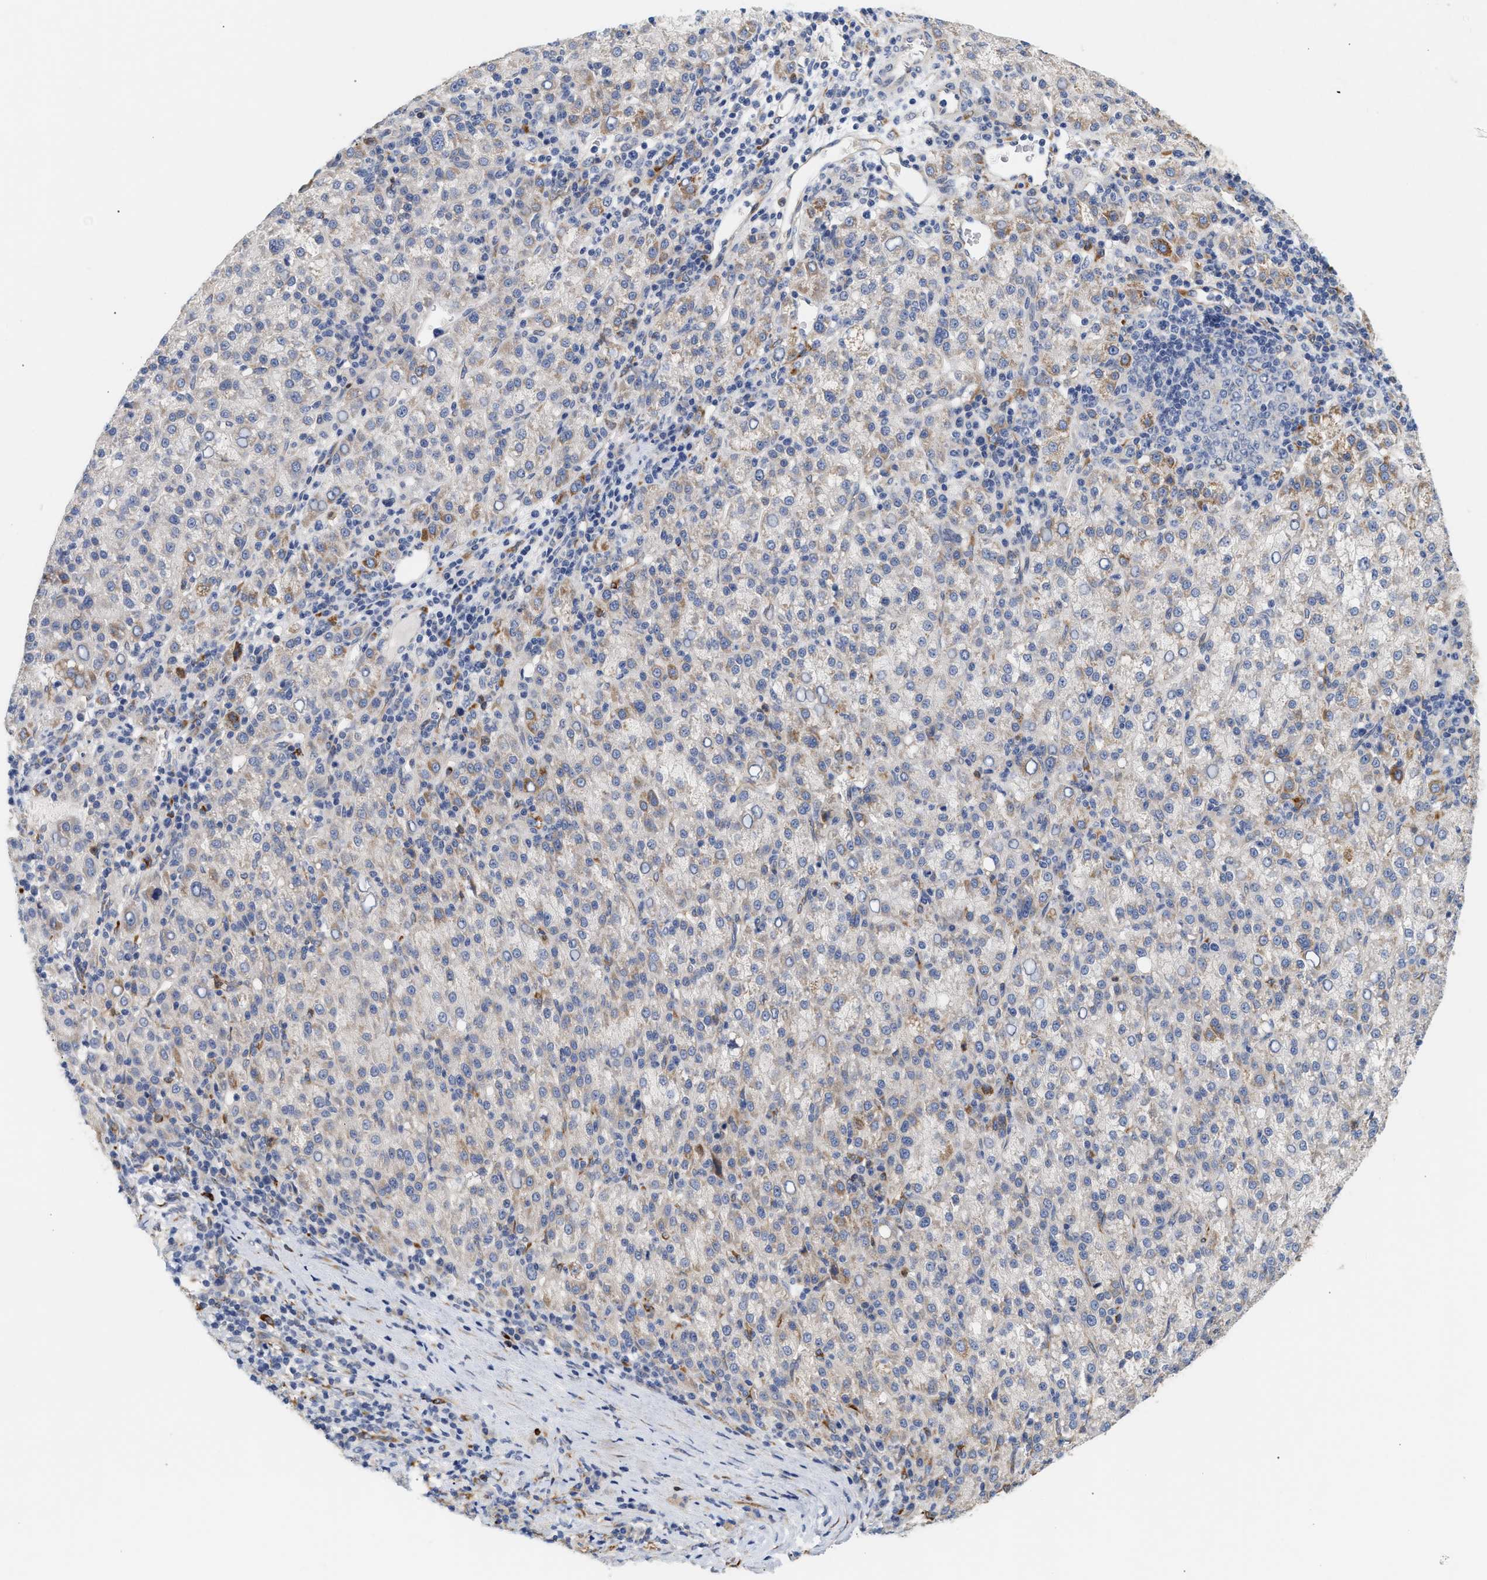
{"staining": {"intensity": "moderate", "quantity": "<25%", "location": "cytoplasmic/membranous"}, "tissue": "liver cancer", "cell_type": "Tumor cells", "image_type": "cancer", "snomed": [{"axis": "morphology", "description": "Carcinoma, Hepatocellular, NOS"}, {"axis": "topography", "description": "Liver"}], "caption": "High-magnification brightfield microscopy of hepatocellular carcinoma (liver) stained with DAB (brown) and counterstained with hematoxylin (blue). tumor cells exhibit moderate cytoplasmic/membranous expression is present in about<25% of cells. (DAB IHC with brightfield microscopy, high magnification).", "gene": "PLCD1", "patient": {"sex": "female", "age": 58}}